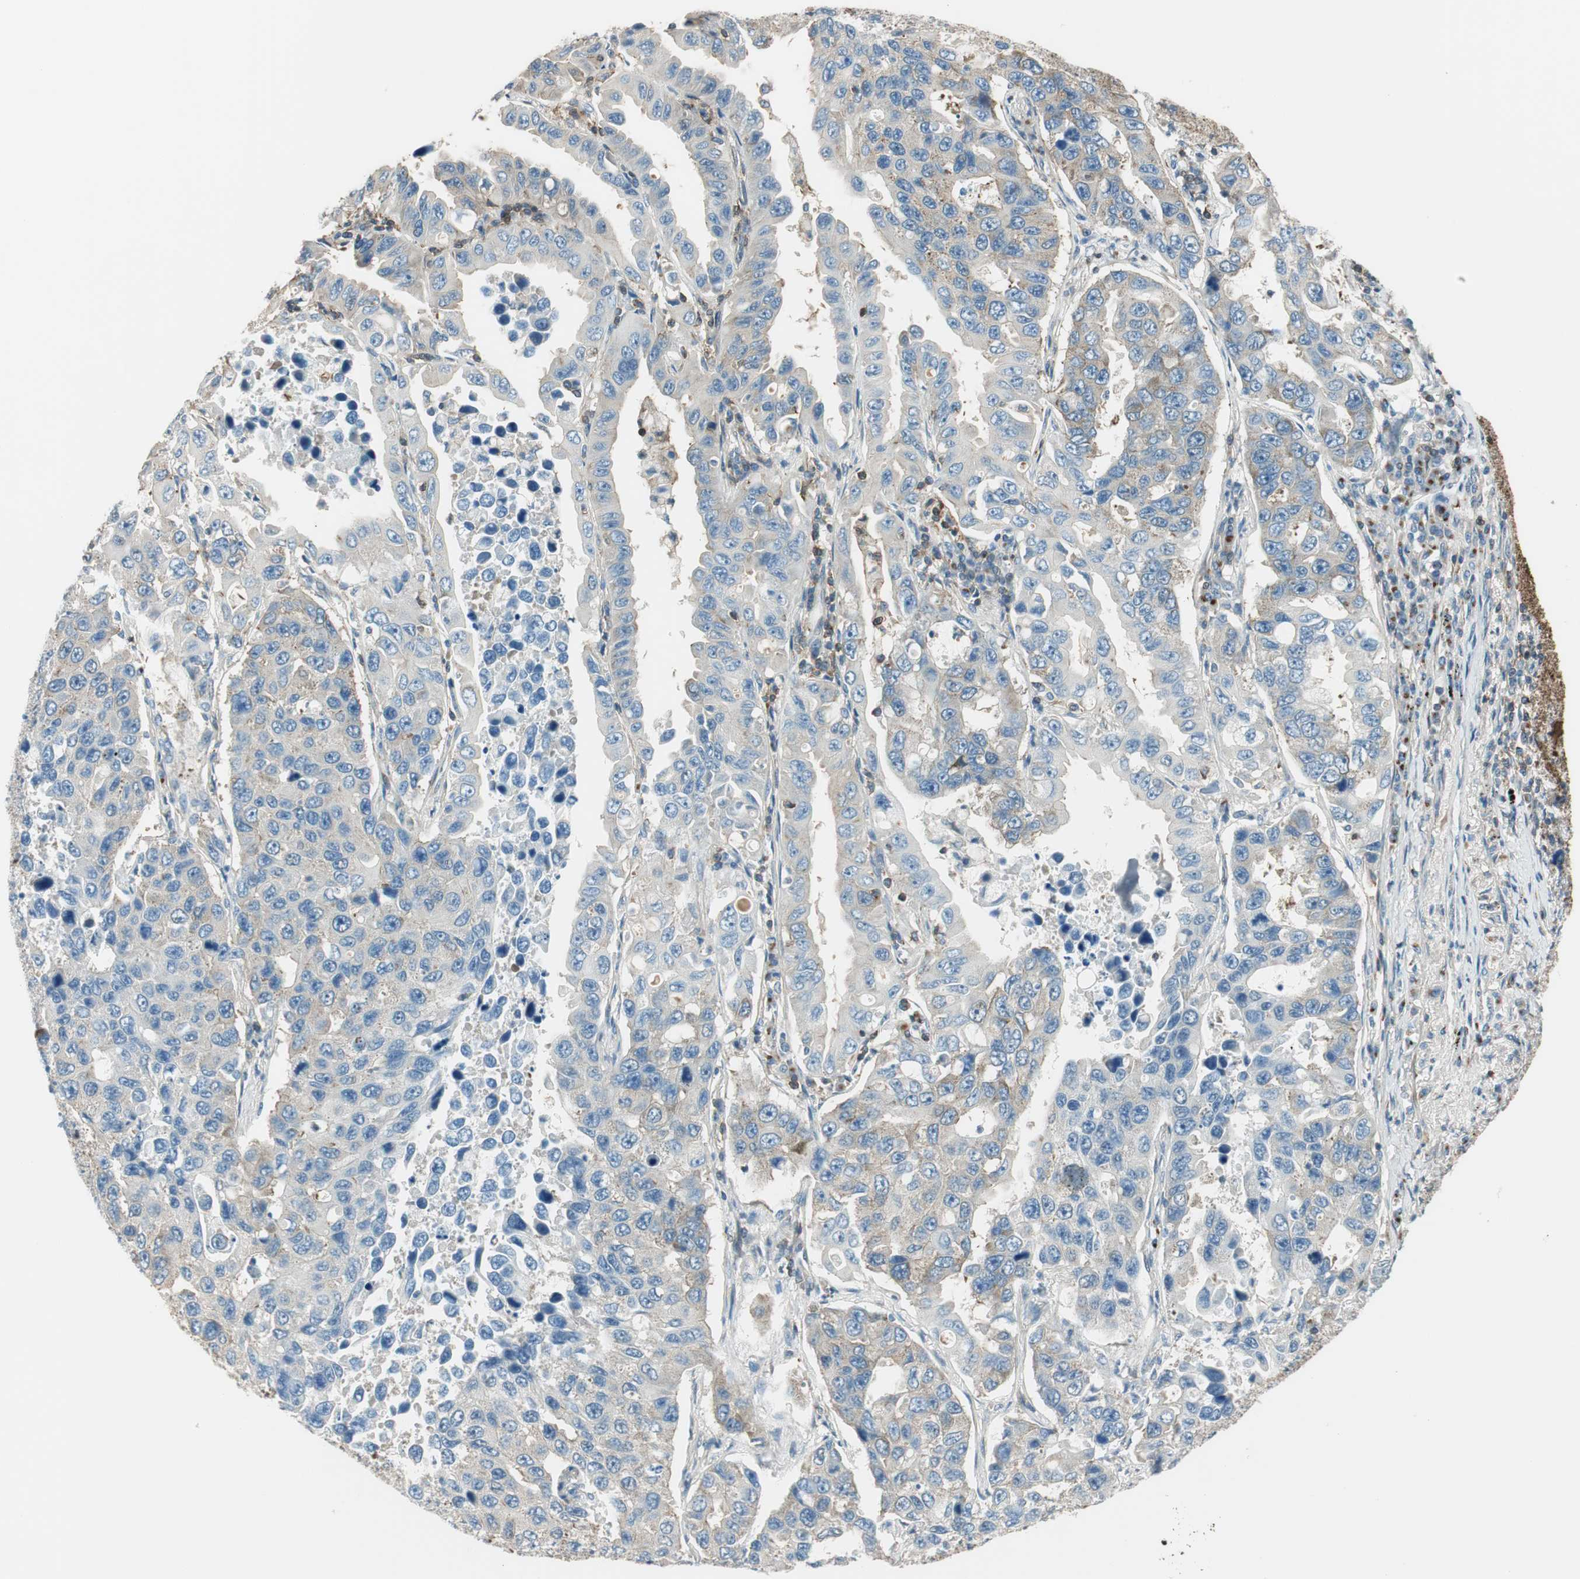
{"staining": {"intensity": "weak", "quantity": "25%-75%", "location": "cytoplasmic/membranous"}, "tissue": "lung cancer", "cell_type": "Tumor cells", "image_type": "cancer", "snomed": [{"axis": "morphology", "description": "Adenocarcinoma, NOS"}, {"axis": "topography", "description": "Lung"}], "caption": "The micrograph demonstrates immunohistochemical staining of lung cancer (adenocarcinoma). There is weak cytoplasmic/membranous positivity is appreciated in approximately 25%-75% of tumor cells. (IHC, brightfield microscopy, high magnification).", "gene": "PI4K2B", "patient": {"sex": "male", "age": 64}}